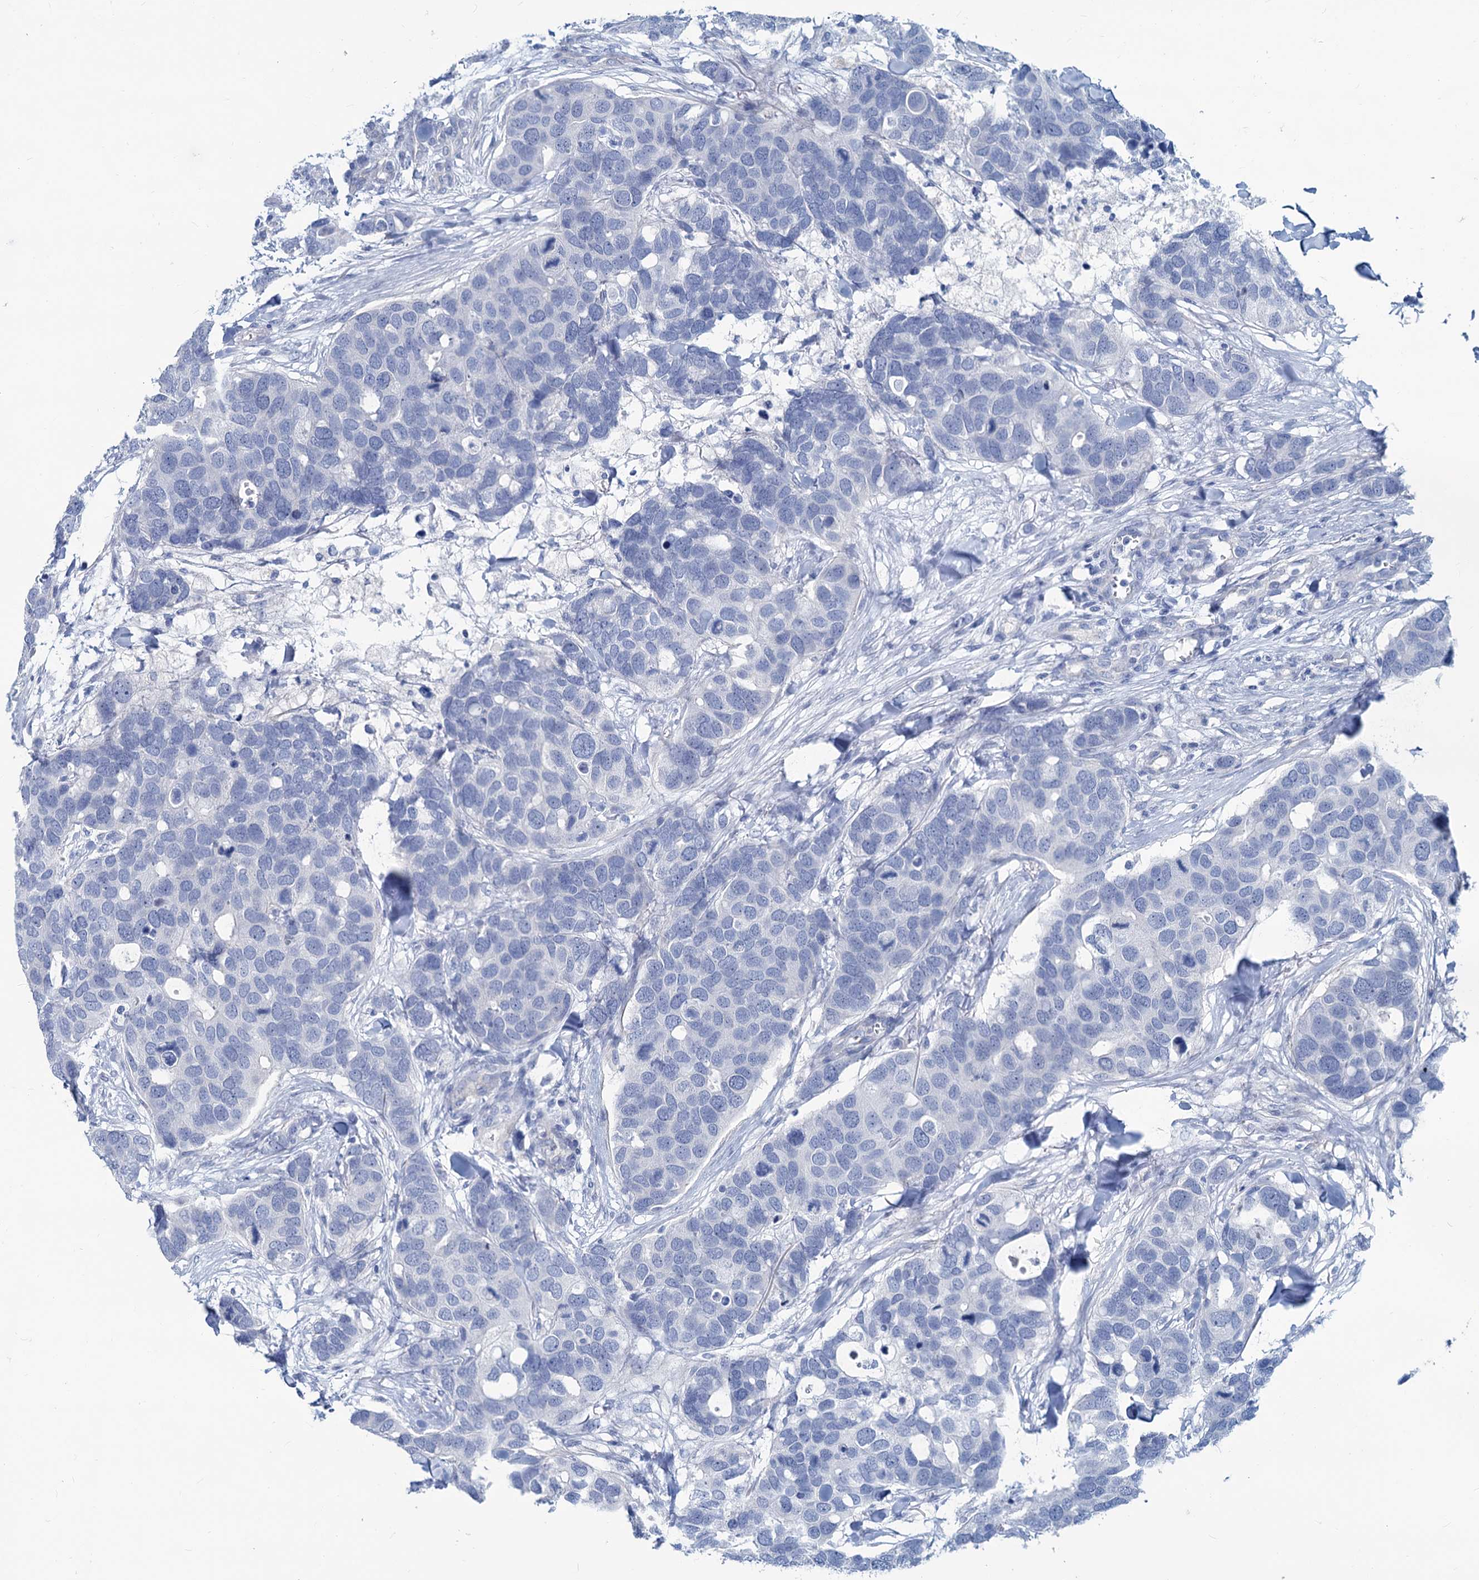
{"staining": {"intensity": "negative", "quantity": "none", "location": "none"}, "tissue": "breast cancer", "cell_type": "Tumor cells", "image_type": "cancer", "snomed": [{"axis": "morphology", "description": "Duct carcinoma"}, {"axis": "topography", "description": "Breast"}], "caption": "Micrograph shows no significant protein staining in tumor cells of breast invasive ductal carcinoma.", "gene": "SLC1A3", "patient": {"sex": "female", "age": 83}}